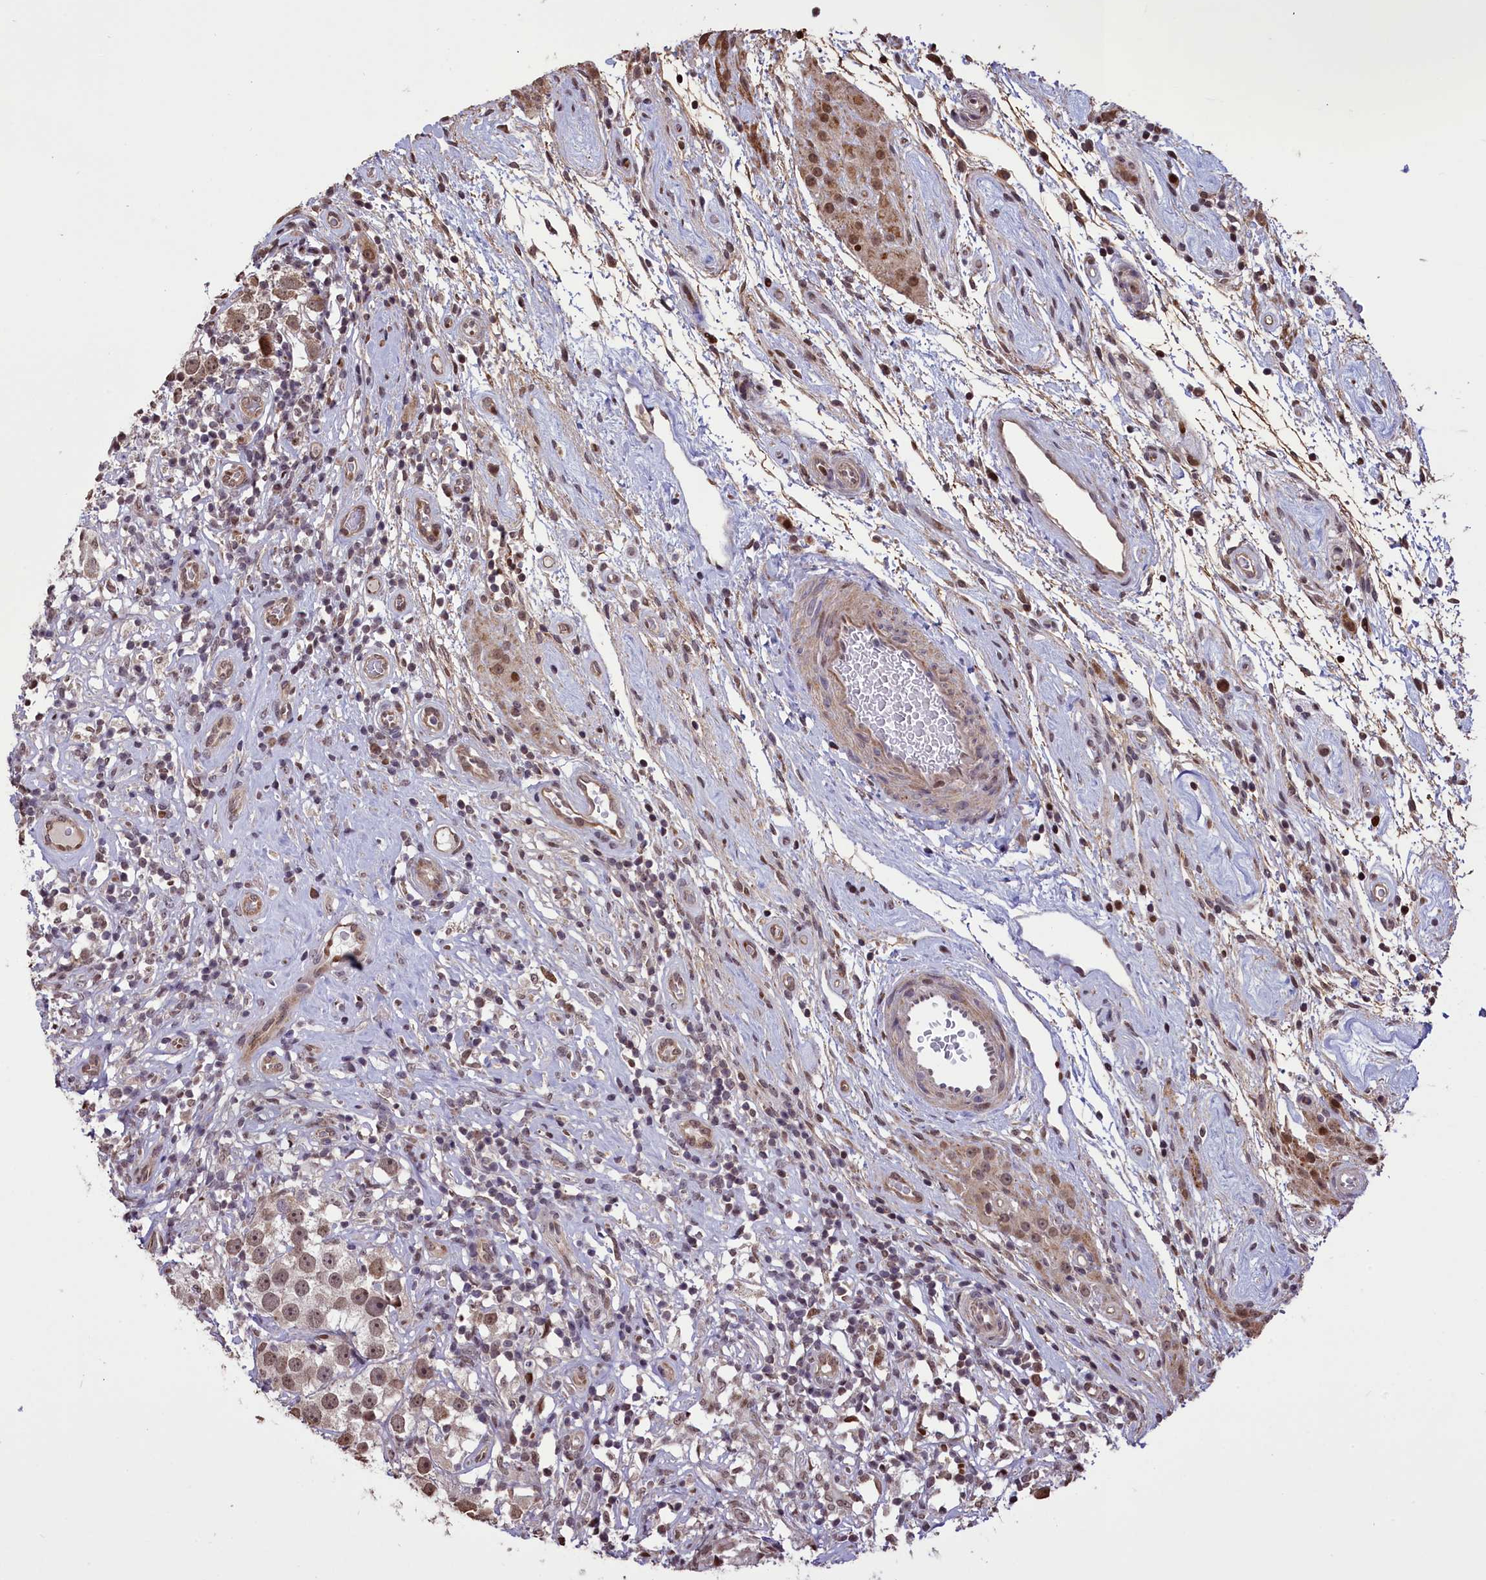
{"staining": {"intensity": "weak", "quantity": ">75%", "location": "nuclear"}, "tissue": "testis cancer", "cell_type": "Tumor cells", "image_type": "cancer", "snomed": [{"axis": "morphology", "description": "Seminoma, NOS"}, {"axis": "topography", "description": "Testis"}], "caption": "High-power microscopy captured an immunohistochemistry histopathology image of testis cancer, revealing weak nuclear staining in approximately >75% of tumor cells.", "gene": "RELB", "patient": {"sex": "male", "age": 49}}